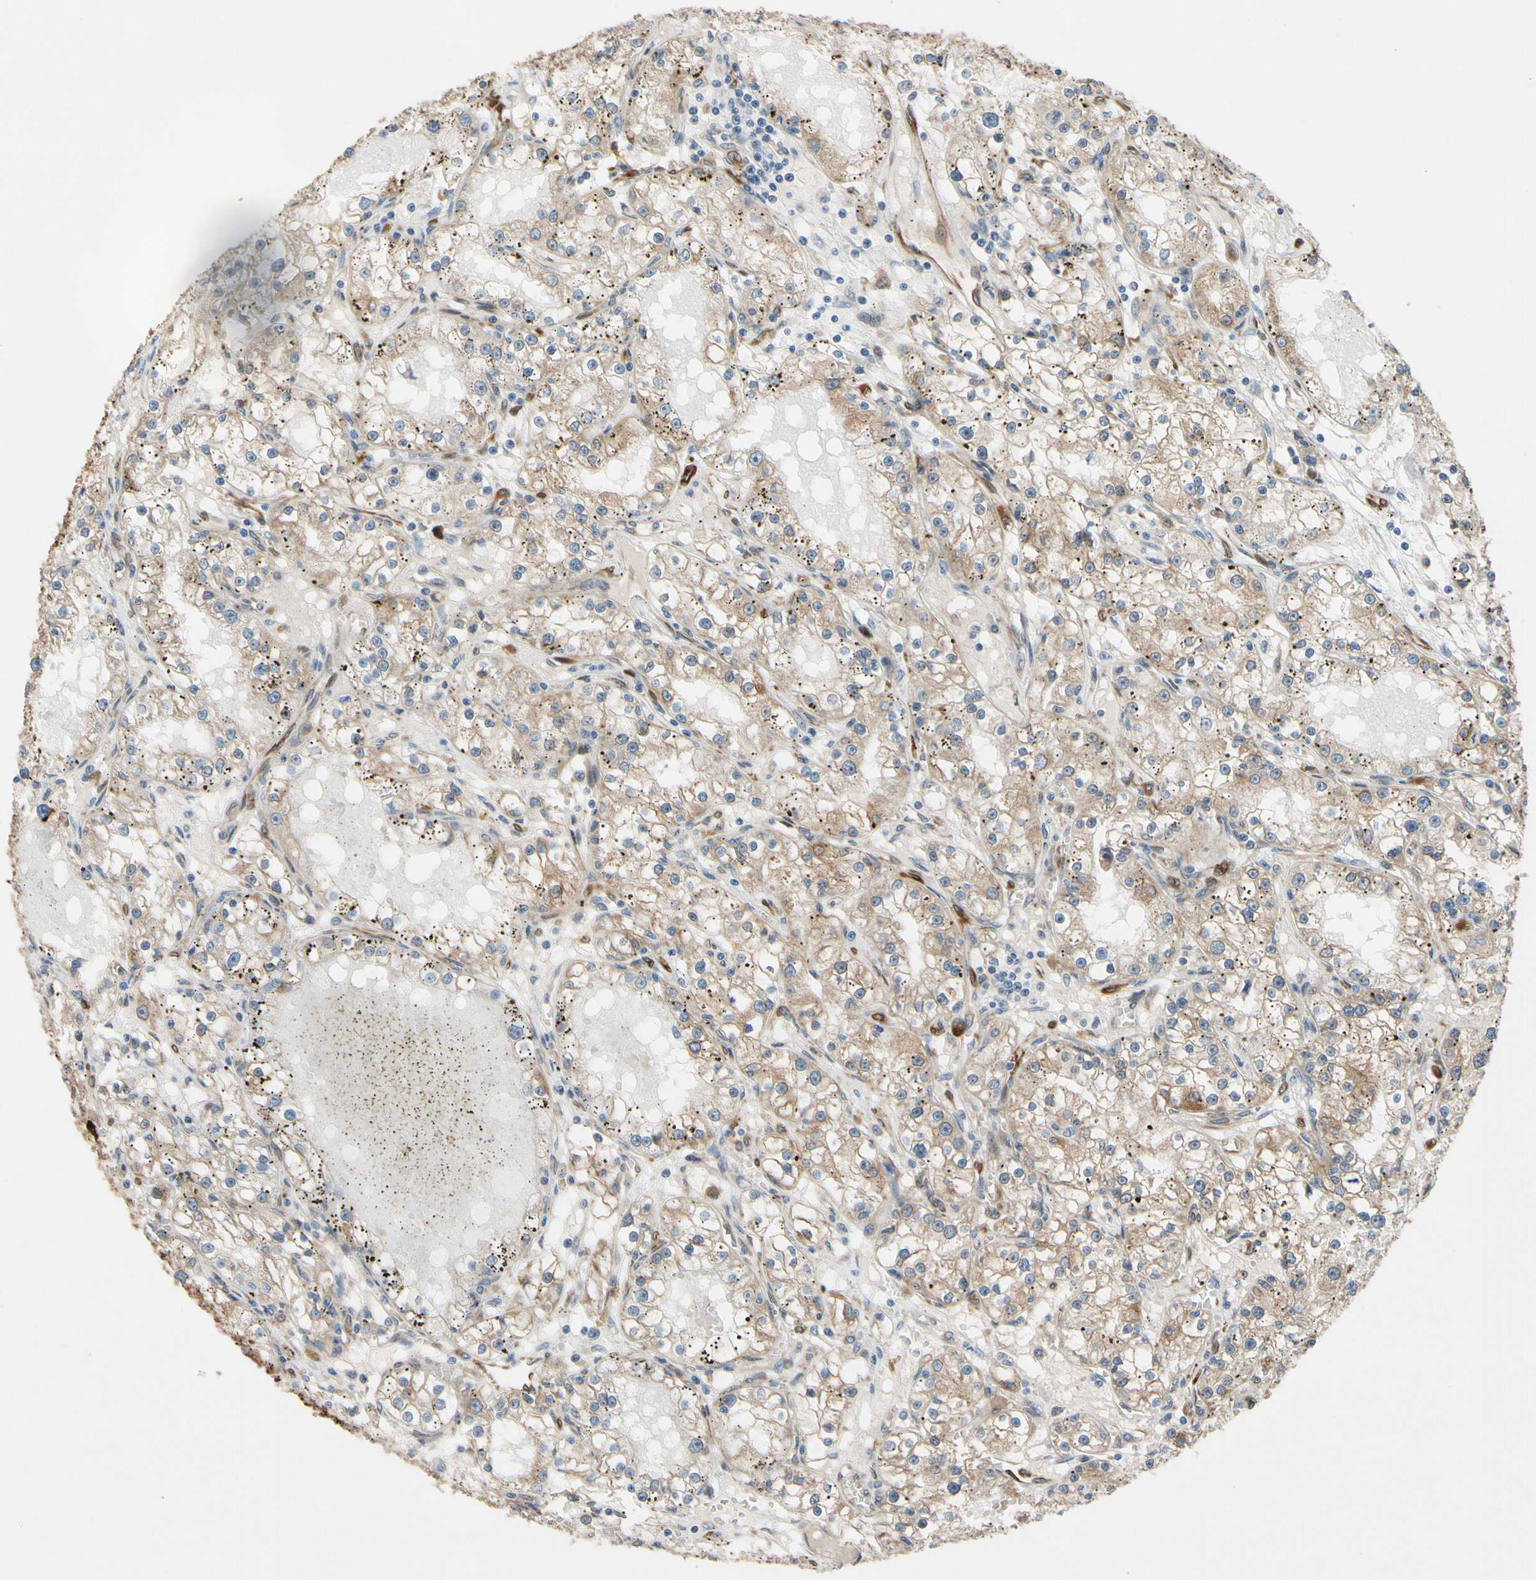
{"staining": {"intensity": "weak", "quantity": "25%-75%", "location": "cytoplasmic/membranous"}, "tissue": "renal cancer", "cell_type": "Tumor cells", "image_type": "cancer", "snomed": [{"axis": "morphology", "description": "Adenocarcinoma, NOS"}, {"axis": "topography", "description": "Kidney"}], "caption": "The histopathology image shows immunohistochemical staining of renal cancer (adenocarcinoma). There is weak cytoplasmic/membranous expression is appreciated in about 25%-75% of tumor cells.", "gene": "PRXL2A", "patient": {"sex": "male", "age": 56}}